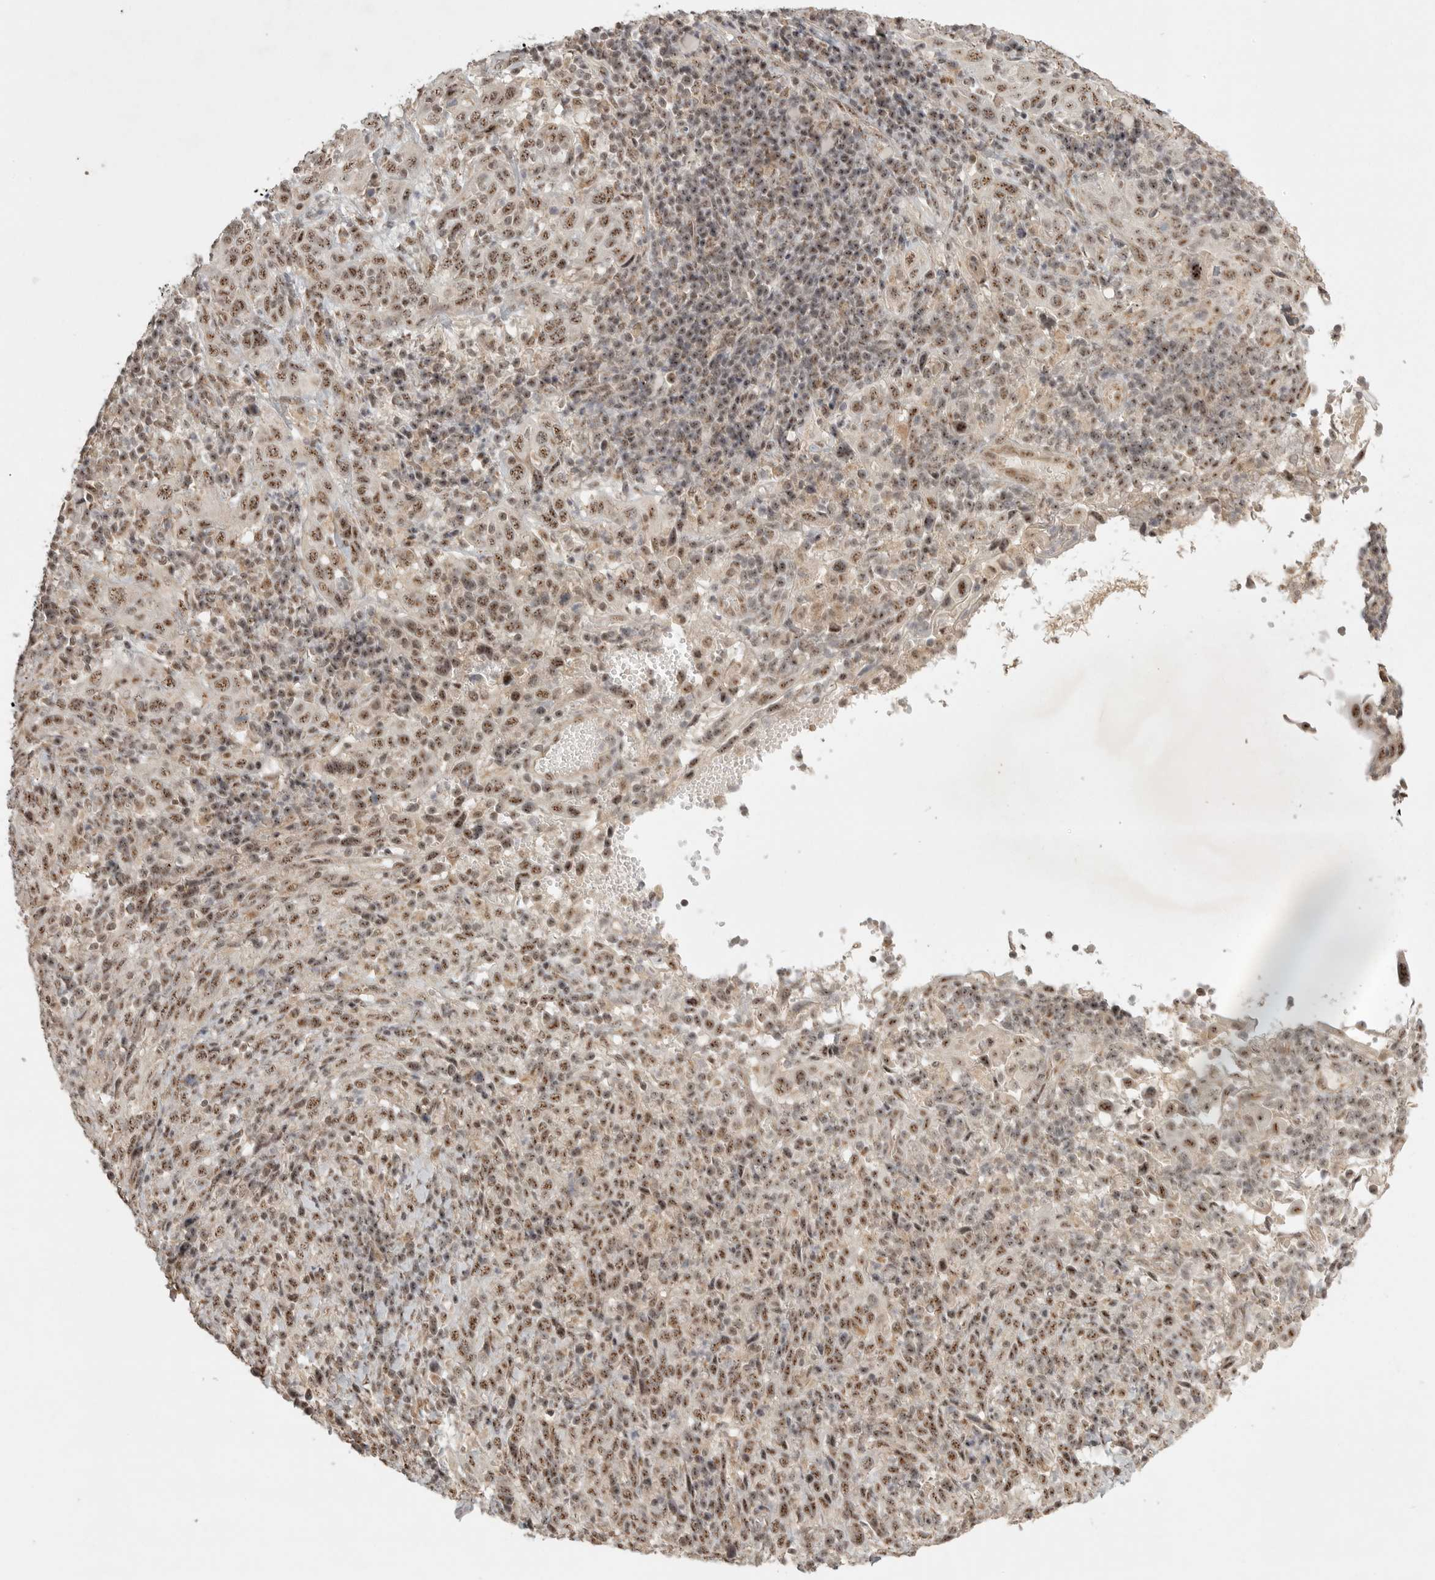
{"staining": {"intensity": "moderate", "quantity": ">75%", "location": "nuclear"}, "tissue": "cervical cancer", "cell_type": "Tumor cells", "image_type": "cancer", "snomed": [{"axis": "morphology", "description": "Squamous cell carcinoma, NOS"}, {"axis": "topography", "description": "Cervix"}], "caption": "The photomicrograph exhibits immunohistochemical staining of cervical cancer. There is moderate nuclear expression is seen in about >75% of tumor cells.", "gene": "POMP", "patient": {"sex": "female", "age": 46}}